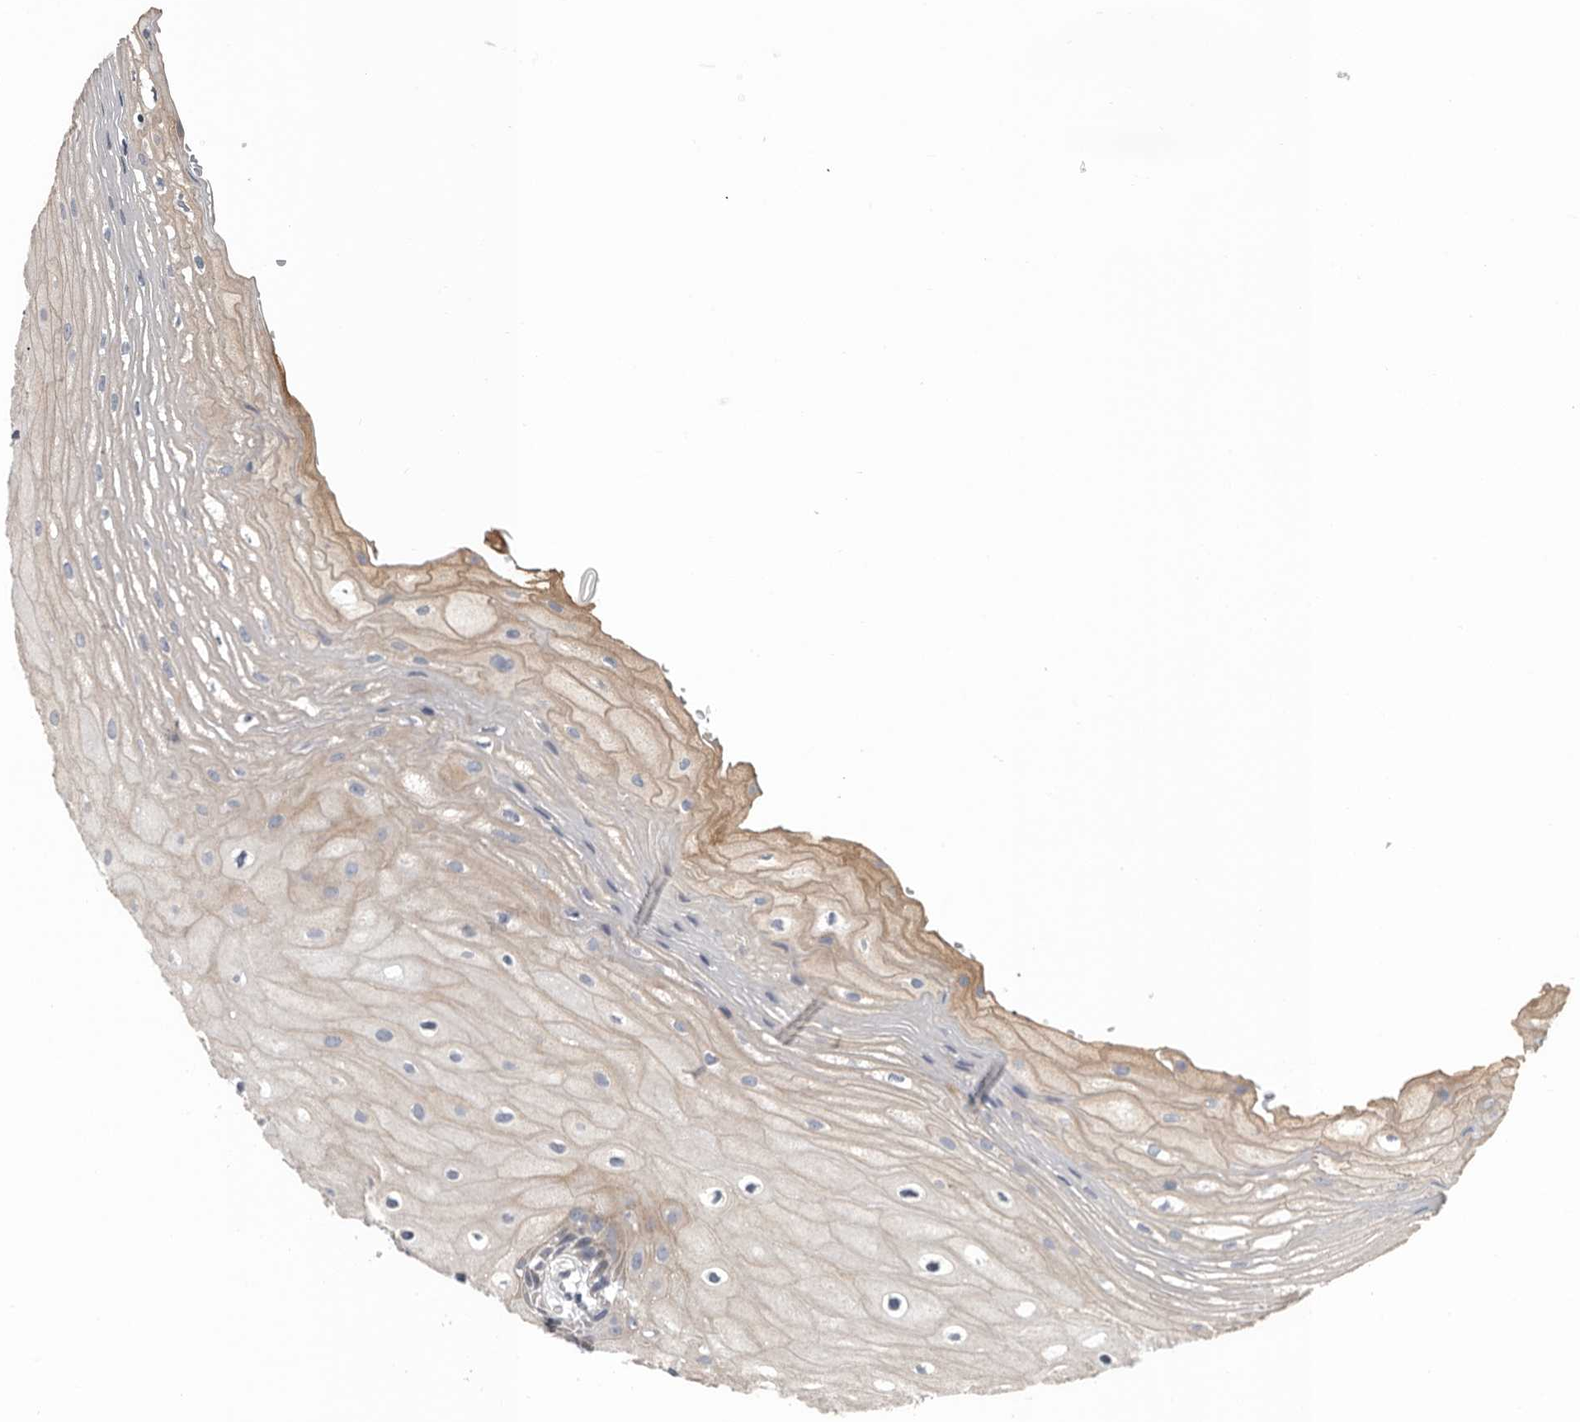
{"staining": {"intensity": "weak", "quantity": "25%-75%", "location": "cytoplasmic/membranous"}, "tissue": "oral mucosa", "cell_type": "Squamous epithelial cells", "image_type": "normal", "snomed": [{"axis": "morphology", "description": "Normal tissue, NOS"}, {"axis": "topography", "description": "Oral tissue"}], "caption": "Approximately 25%-75% of squamous epithelial cells in unremarkable oral mucosa reveal weak cytoplasmic/membranous protein staining as visualized by brown immunohistochemical staining.", "gene": "DPY19L4", "patient": {"sex": "male", "age": 52}}